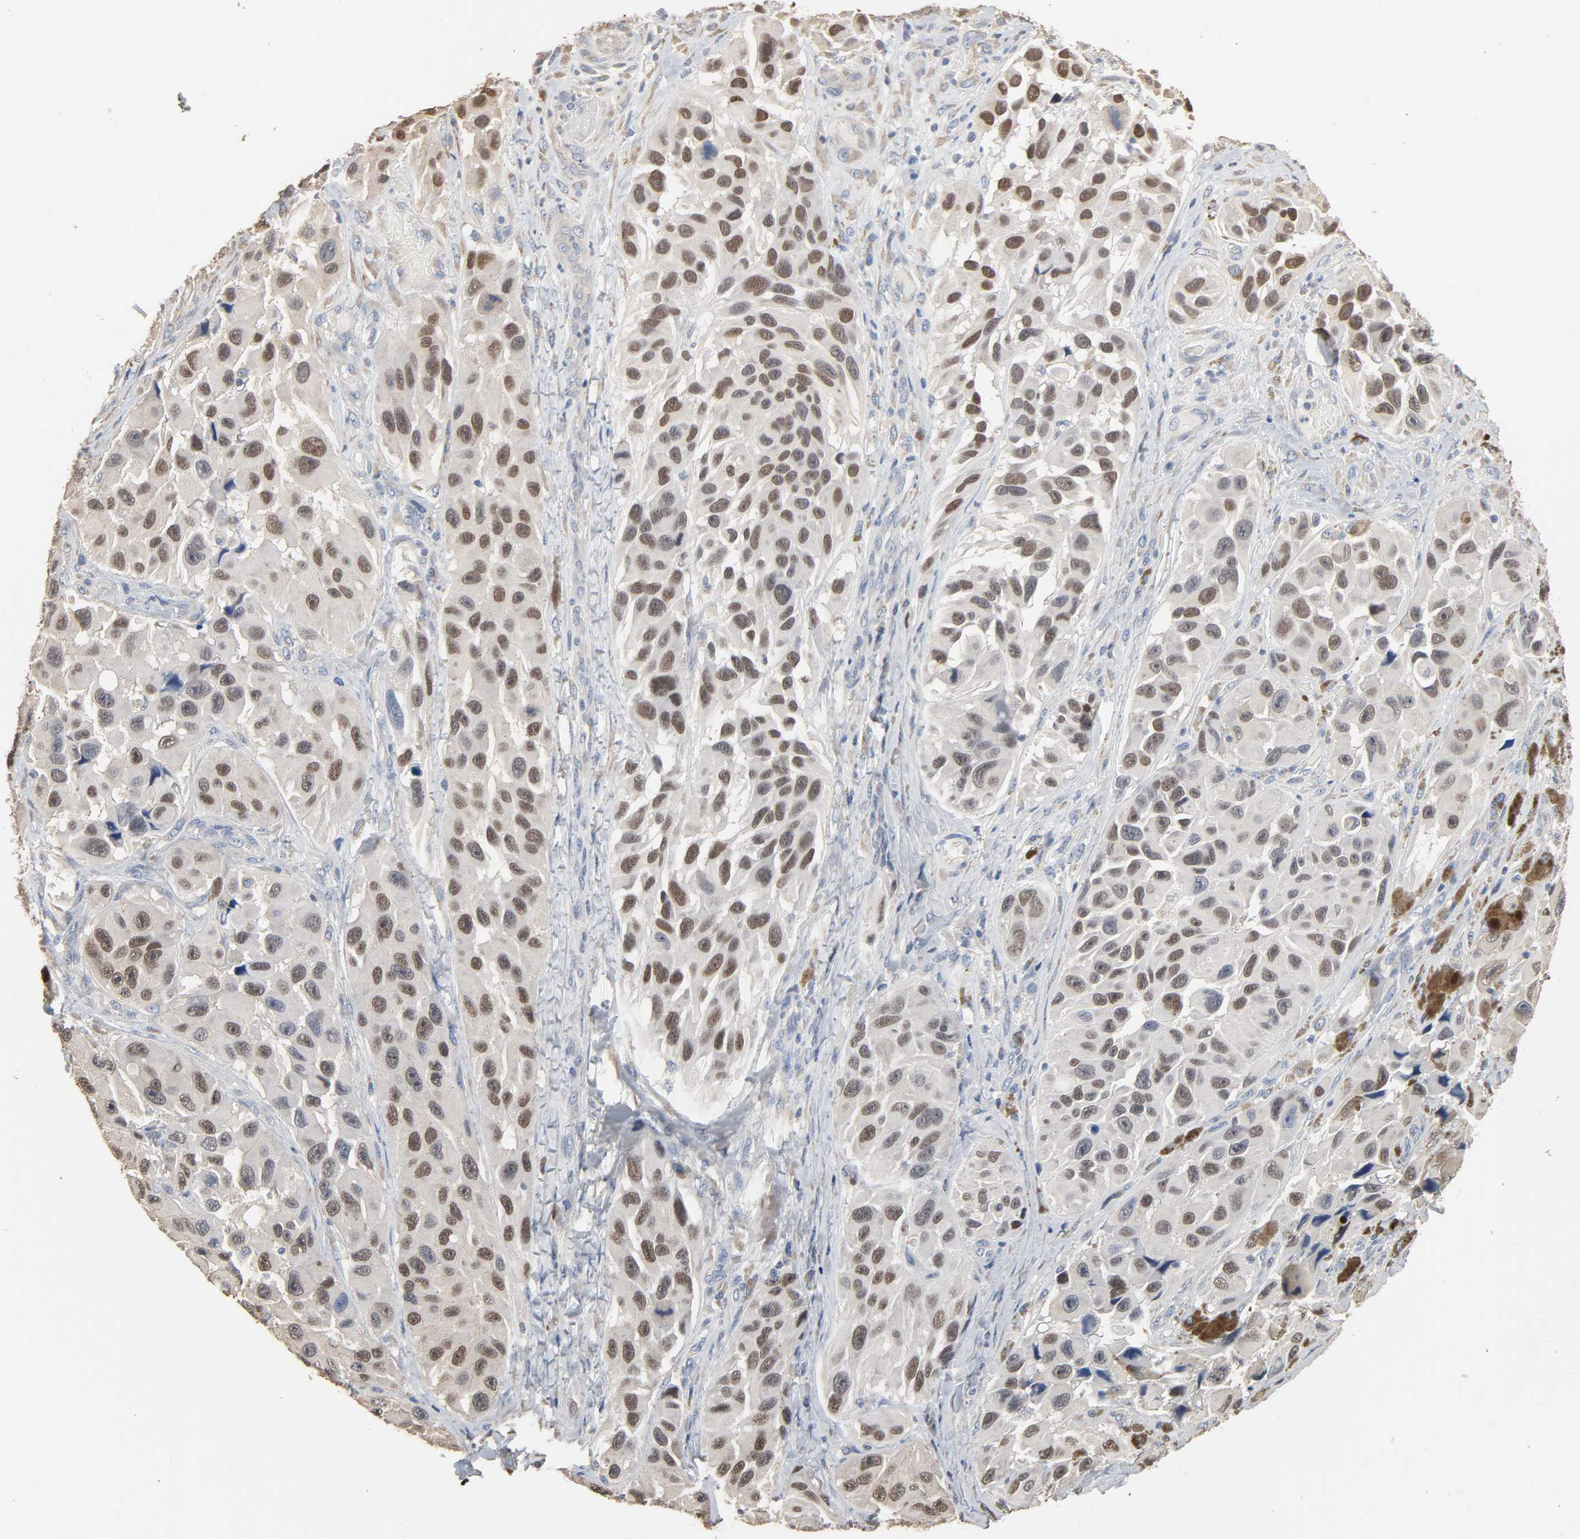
{"staining": {"intensity": "moderate", "quantity": ">75%", "location": "nuclear"}, "tissue": "melanoma", "cell_type": "Tumor cells", "image_type": "cancer", "snomed": [{"axis": "morphology", "description": "Malignant melanoma, NOS"}, {"axis": "topography", "description": "Skin"}], "caption": "Immunohistochemical staining of malignant melanoma exhibits medium levels of moderate nuclear protein expression in about >75% of tumor cells. (DAB (3,3'-diaminobenzidine) IHC with brightfield microscopy, high magnification).", "gene": "SOX6", "patient": {"sex": "female", "age": 73}}